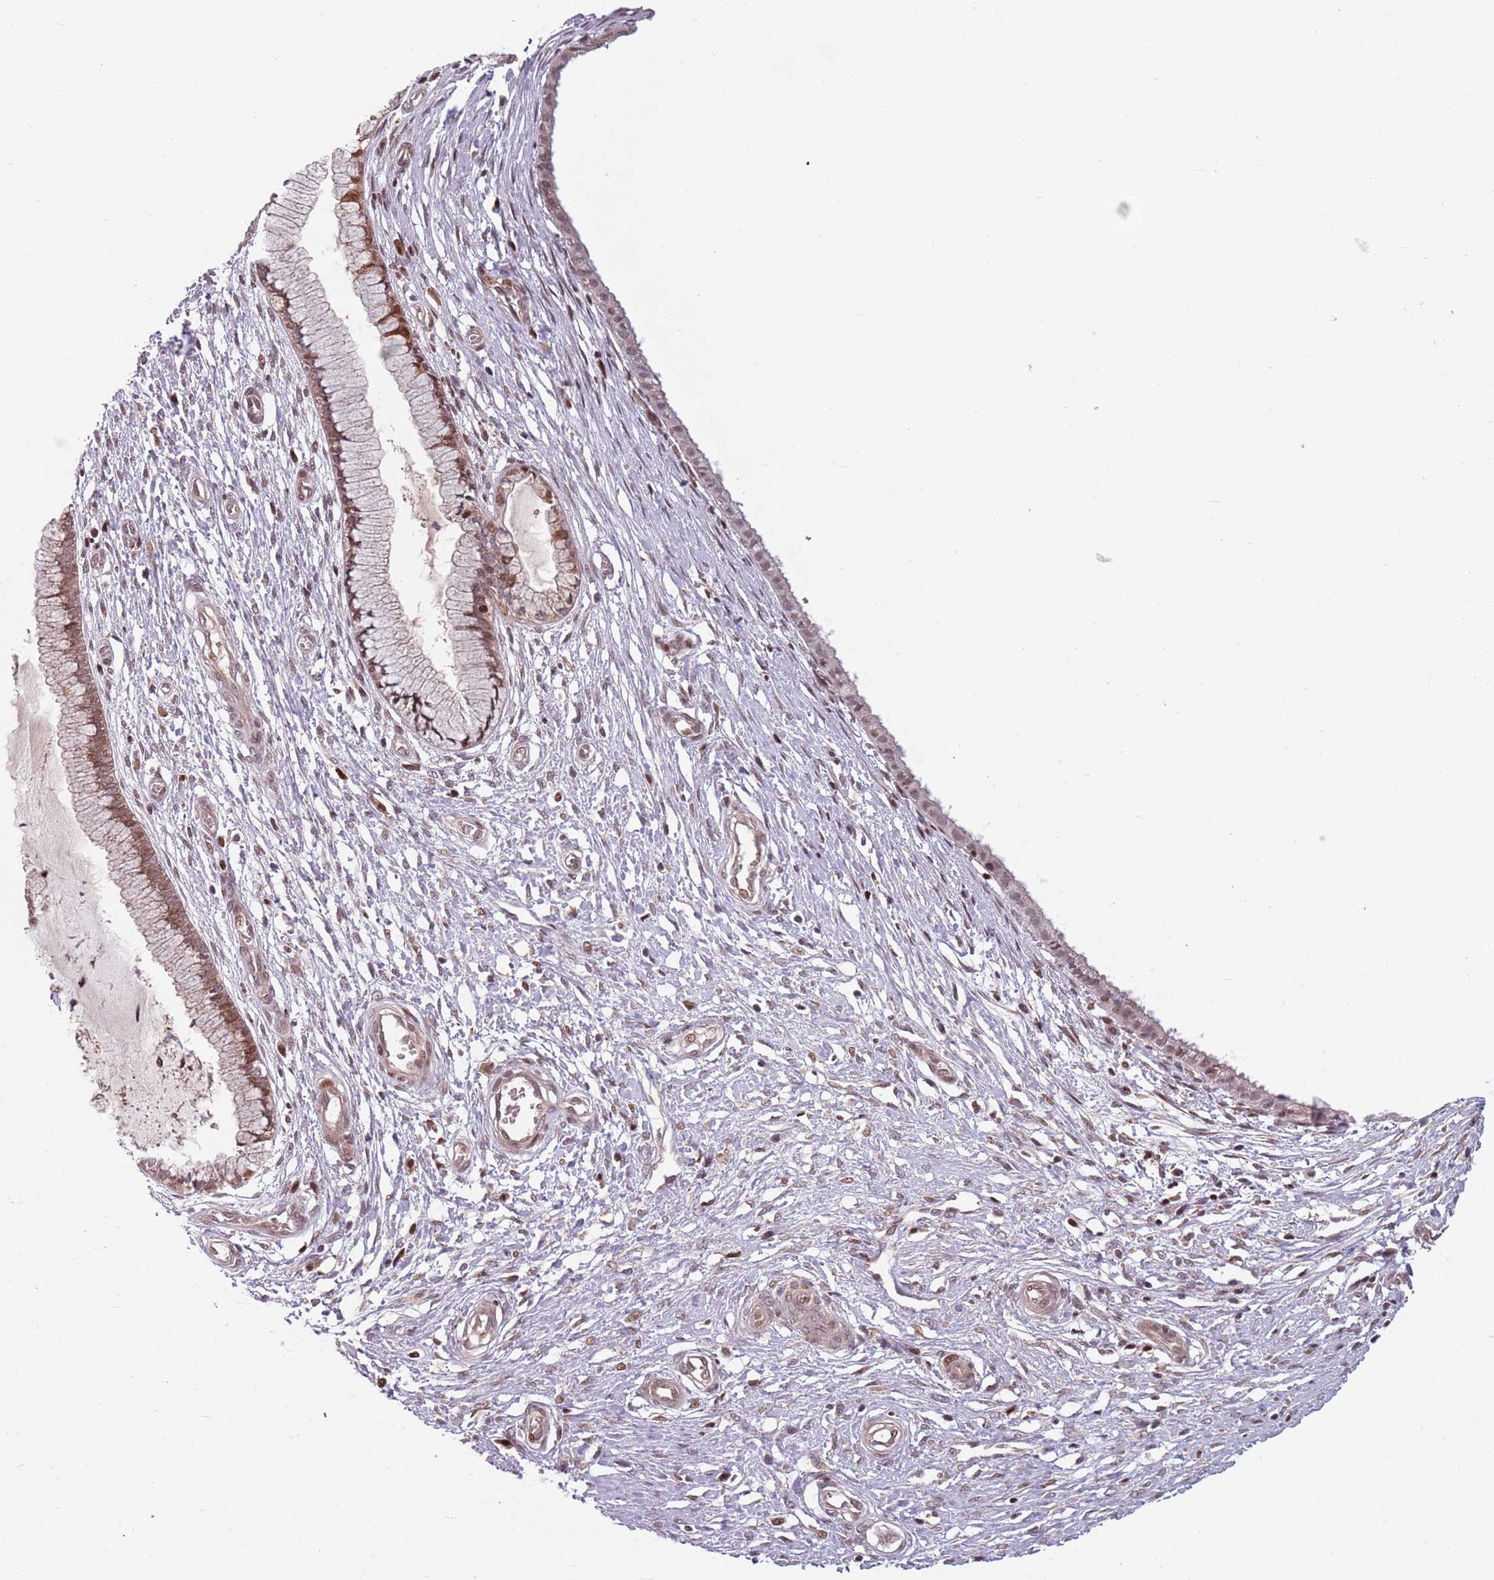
{"staining": {"intensity": "moderate", "quantity": "25%-75%", "location": "cytoplasmic/membranous,nuclear"}, "tissue": "cervix", "cell_type": "Glandular cells", "image_type": "normal", "snomed": [{"axis": "morphology", "description": "Normal tissue, NOS"}, {"axis": "topography", "description": "Cervix"}], "caption": "Cervix stained with DAB IHC exhibits medium levels of moderate cytoplasmic/membranous,nuclear expression in about 25%-75% of glandular cells. The staining was performed using DAB, with brown indicating positive protein expression. Nuclei are stained blue with hematoxylin.", "gene": "ADGRG1", "patient": {"sex": "female", "age": 55}}